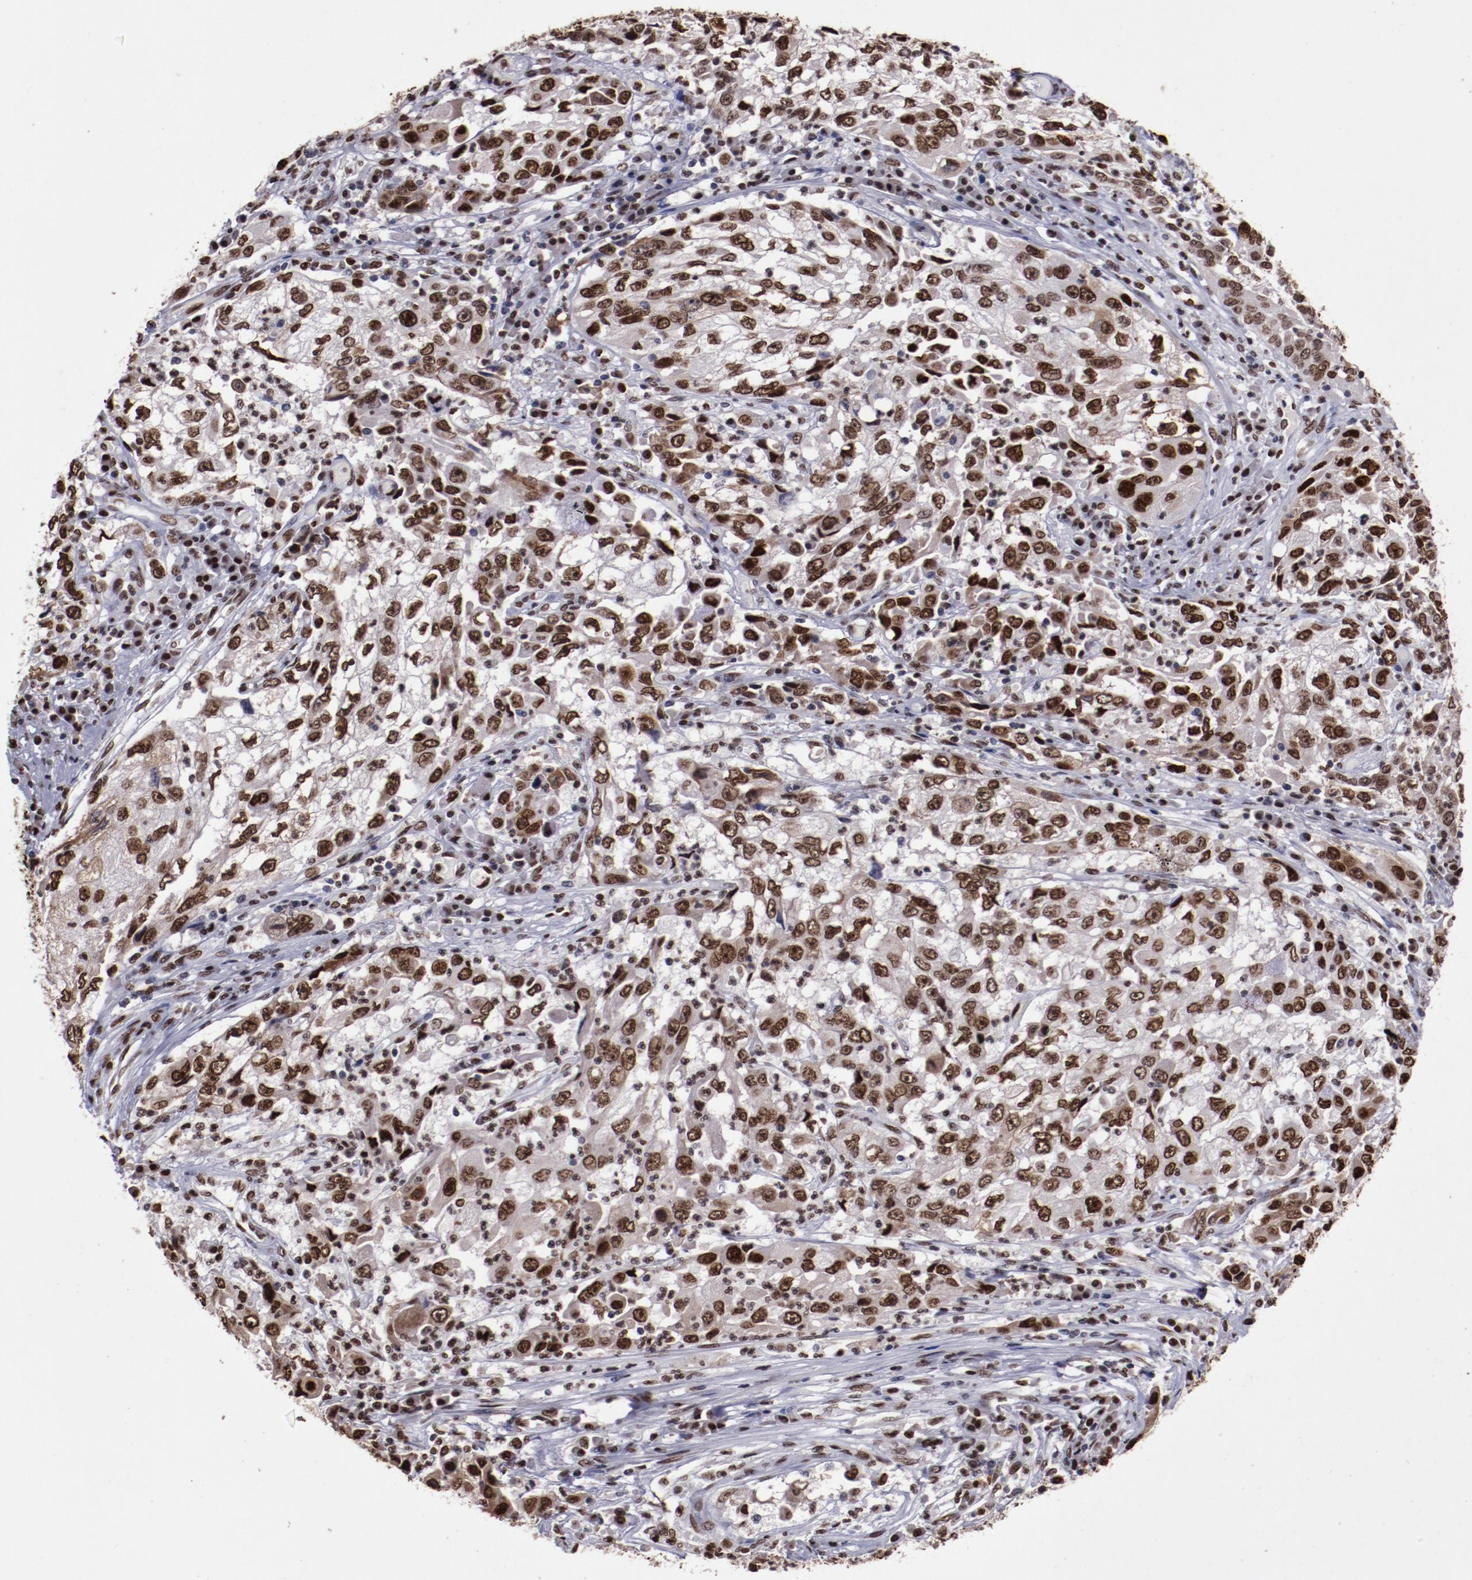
{"staining": {"intensity": "strong", "quantity": ">75%", "location": "nuclear"}, "tissue": "cervical cancer", "cell_type": "Tumor cells", "image_type": "cancer", "snomed": [{"axis": "morphology", "description": "Squamous cell carcinoma, NOS"}, {"axis": "topography", "description": "Cervix"}], "caption": "Squamous cell carcinoma (cervical) tissue reveals strong nuclear positivity in about >75% of tumor cells", "gene": "APEX1", "patient": {"sex": "female", "age": 36}}